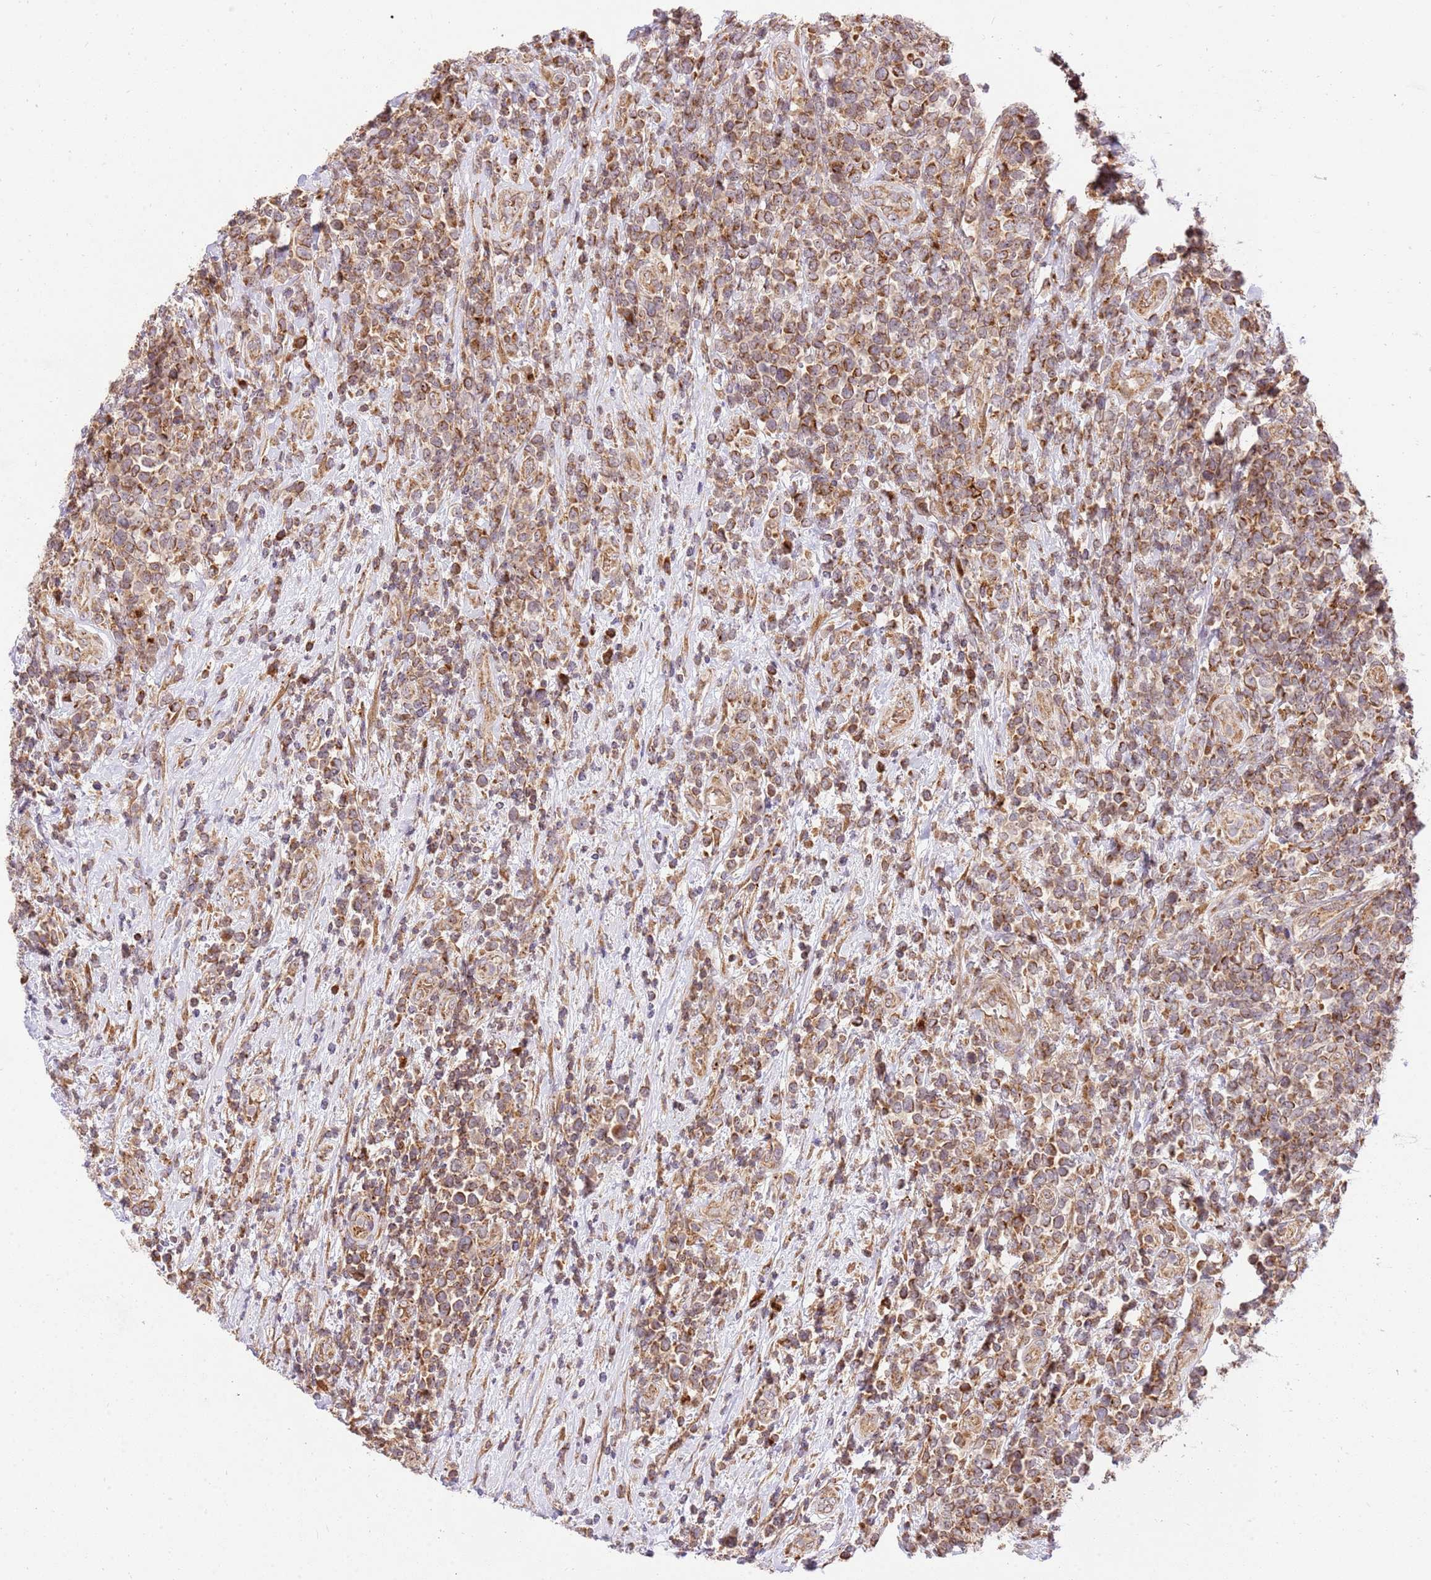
{"staining": {"intensity": "moderate", "quantity": ">75%", "location": "cytoplasmic/membranous"}, "tissue": "lymphoma", "cell_type": "Tumor cells", "image_type": "cancer", "snomed": [{"axis": "morphology", "description": "Malignant lymphoma, non-Hodgkin's type, High grade"}, {"axis": "topography", "description": "Soft tissue"}], "caption": "Tumor cells demonstrate moderate cytoplasmic/membranous staining in approximately >75% of cells in lymphoma.", "gene": "SPATA2L", "patient": {"sex": "female", "age": 56}}